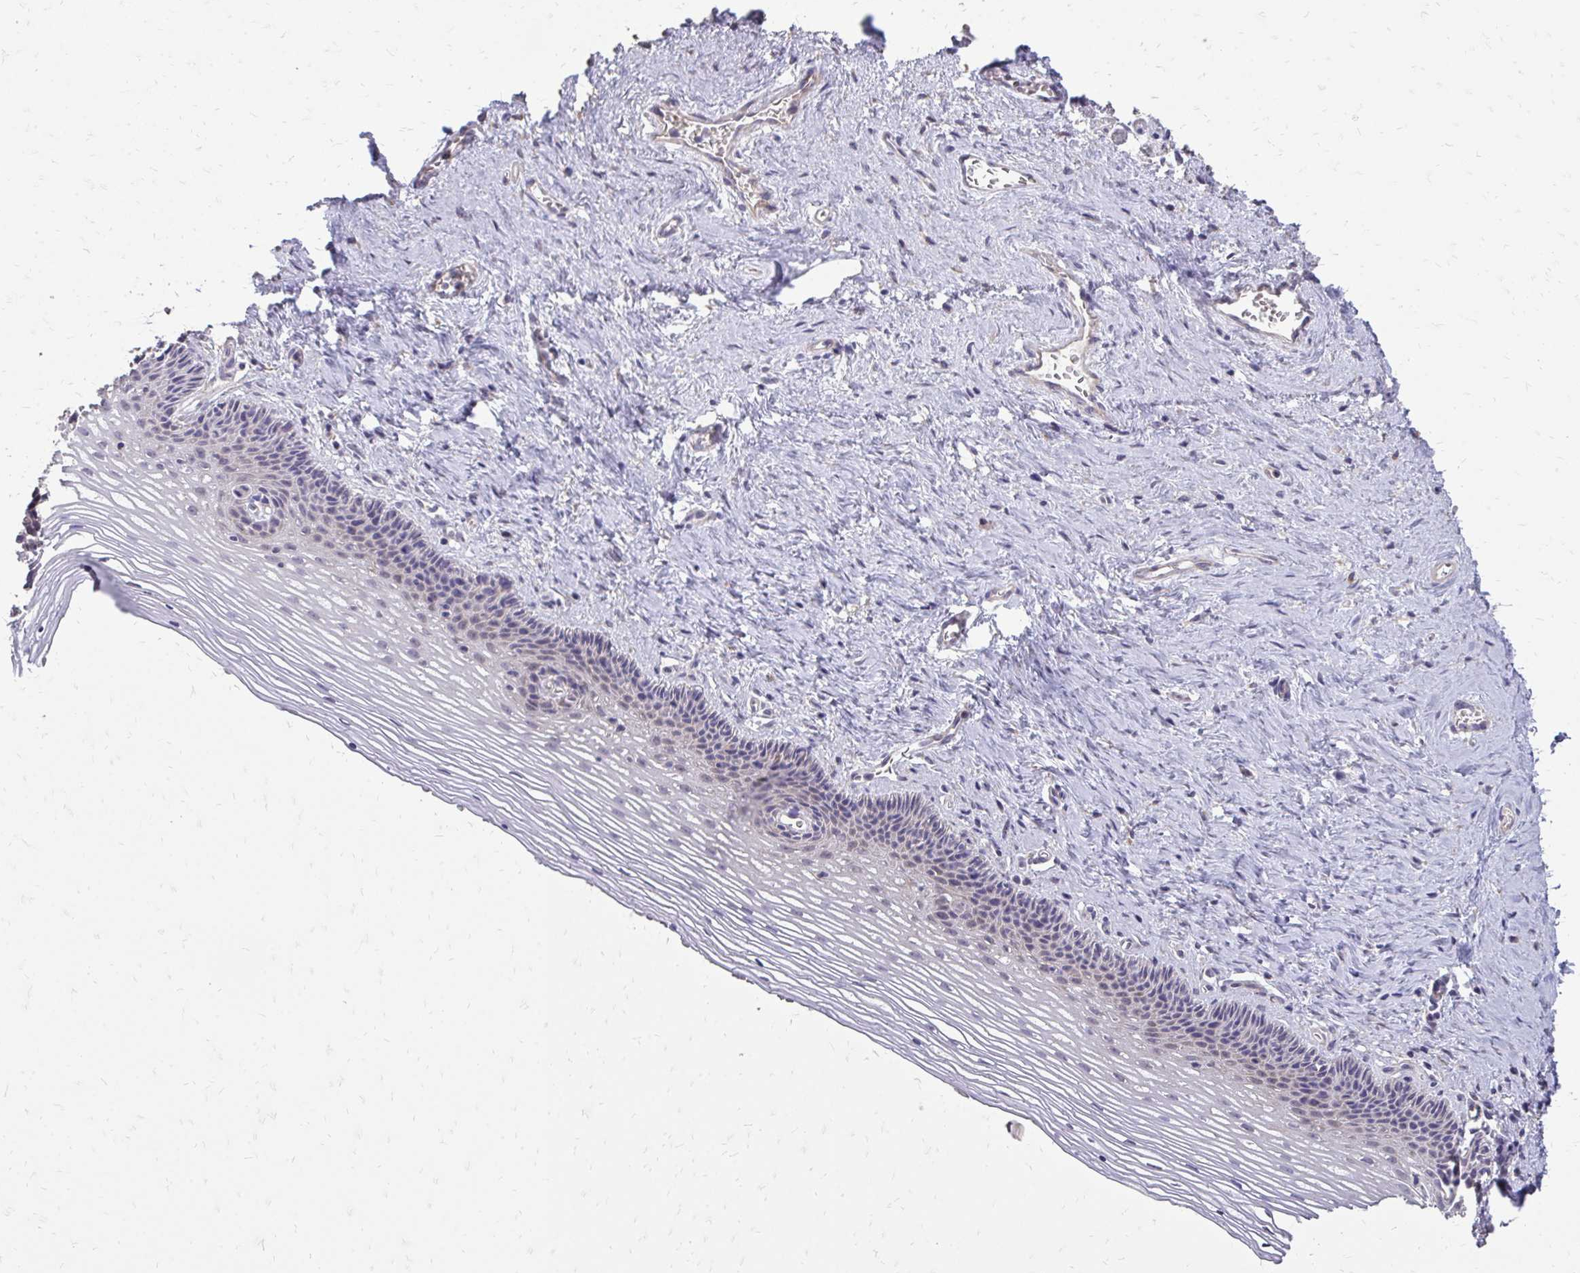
{"staining": {"intensity": "negative", "quantity": "none", "location": "none"}, "tissue": "vagina", "cell_type": "Squamous epithelial cells", "image_type": "normal", "snomed": [{"axis": "morphology", "description": "Normal tissue, NOS"}, {"axis": "topography", "description": "Vagina"}, {"axis": "topography", "description": "Cervix"}], "caption": "Normal vagina was stained to show a protein in brown. There is no significant expression in squamous epithelial cells.", "gene": "MYORG", "patient": {"sex": "female", "age": 37}}